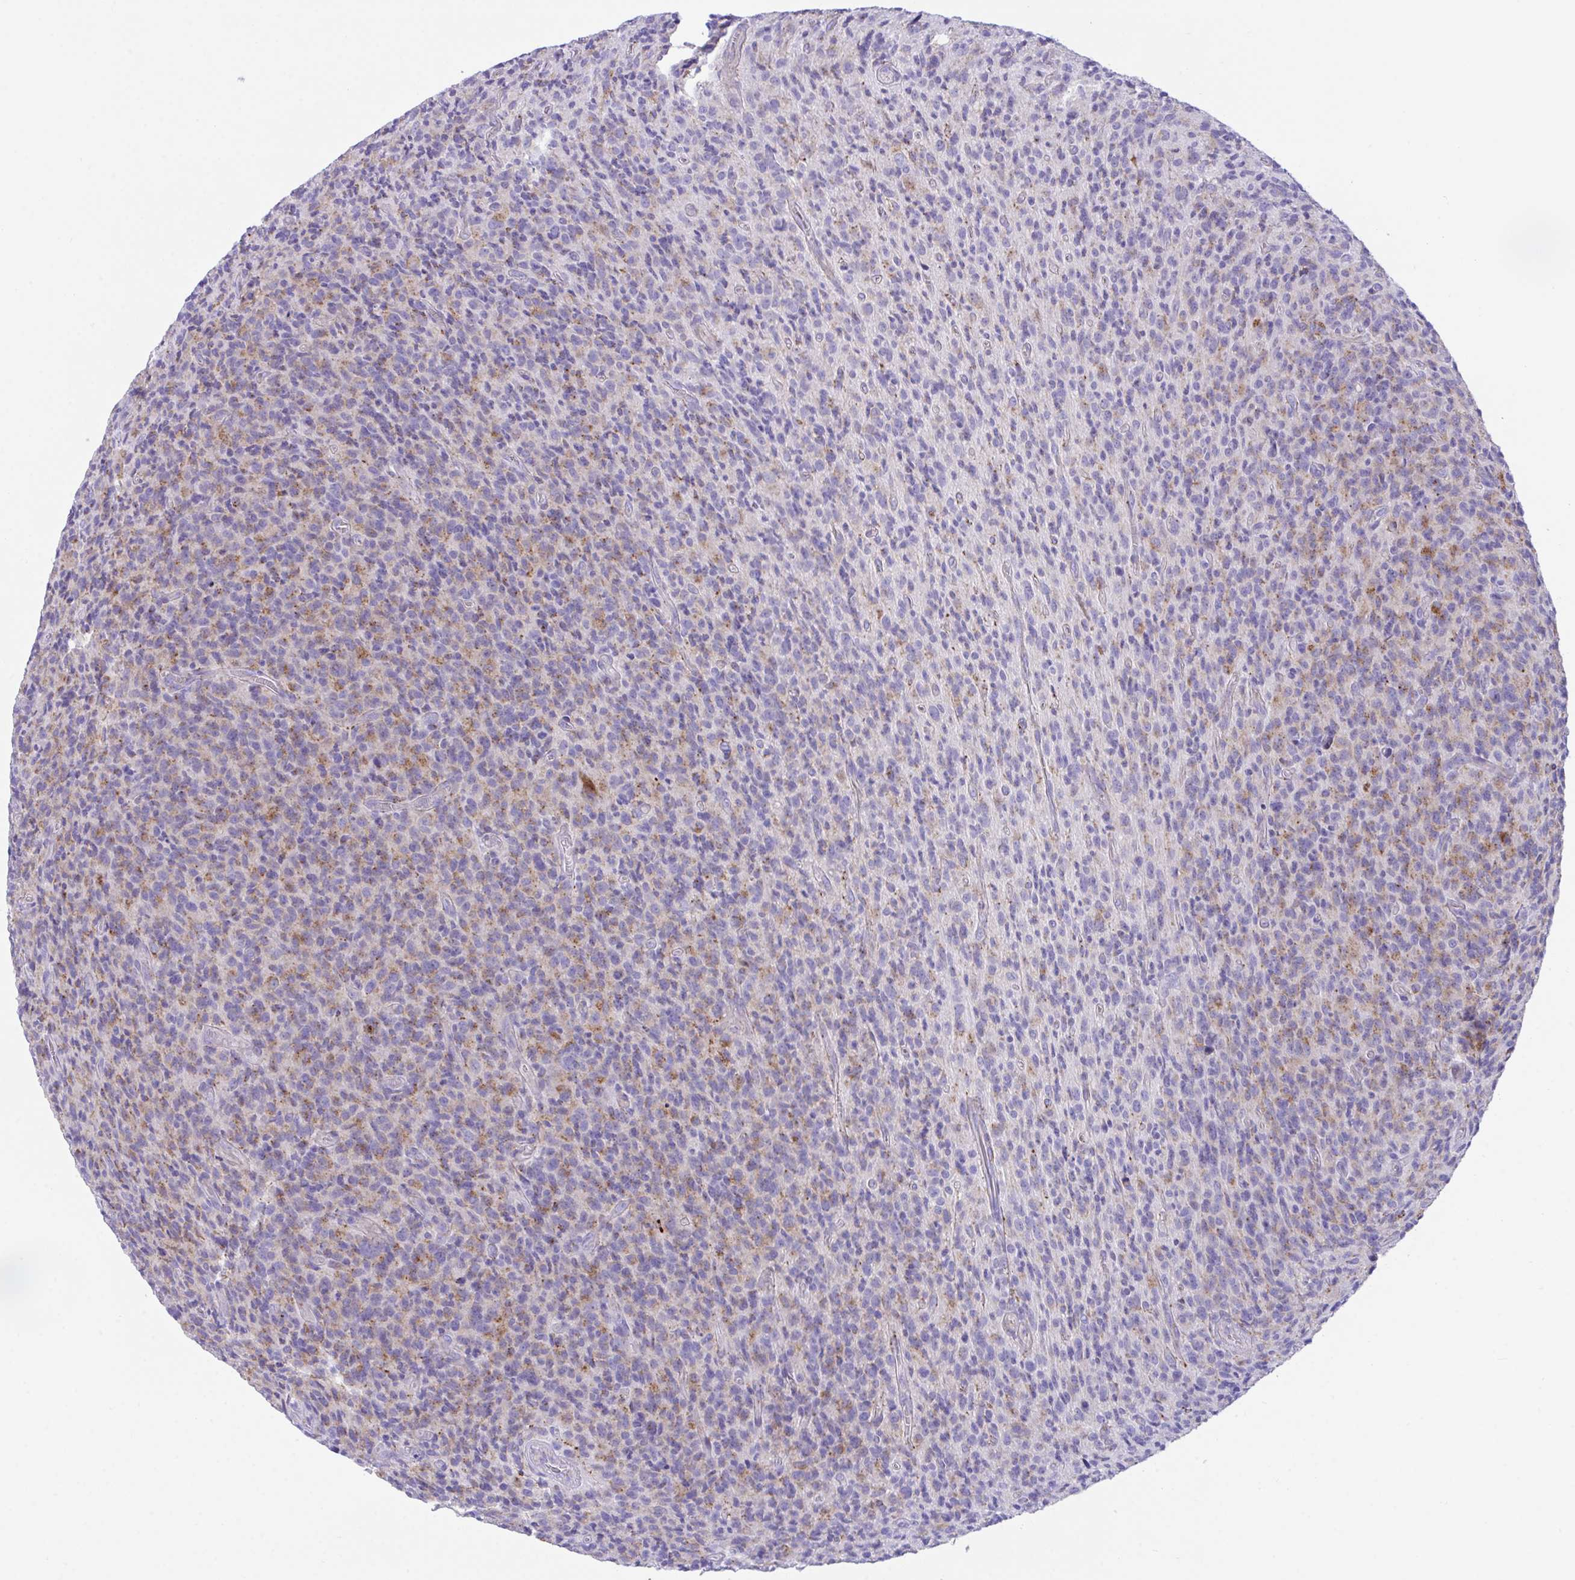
{"staining": {"intensity": "moderate", "quantity": "25%-75%", "location": "cytoplasmic/membranous"}, "tissue": "glioma", "cell_type": "Tumor cells", "image_type": "cancer", "snomed": [{"axis": "morphology", "description": "Glioma, malignant, High grade"}, {"axis": "topography", "description": "Brain"}], "caption": "Glioma tissue demonstrates moderate cytoplasmic/membranous positivity in about 25%-75% of tumor cells, visualized by immunohistochemistry.", "gene": "TMEM106B", "patient": {"sex": "male", "age": 76}}